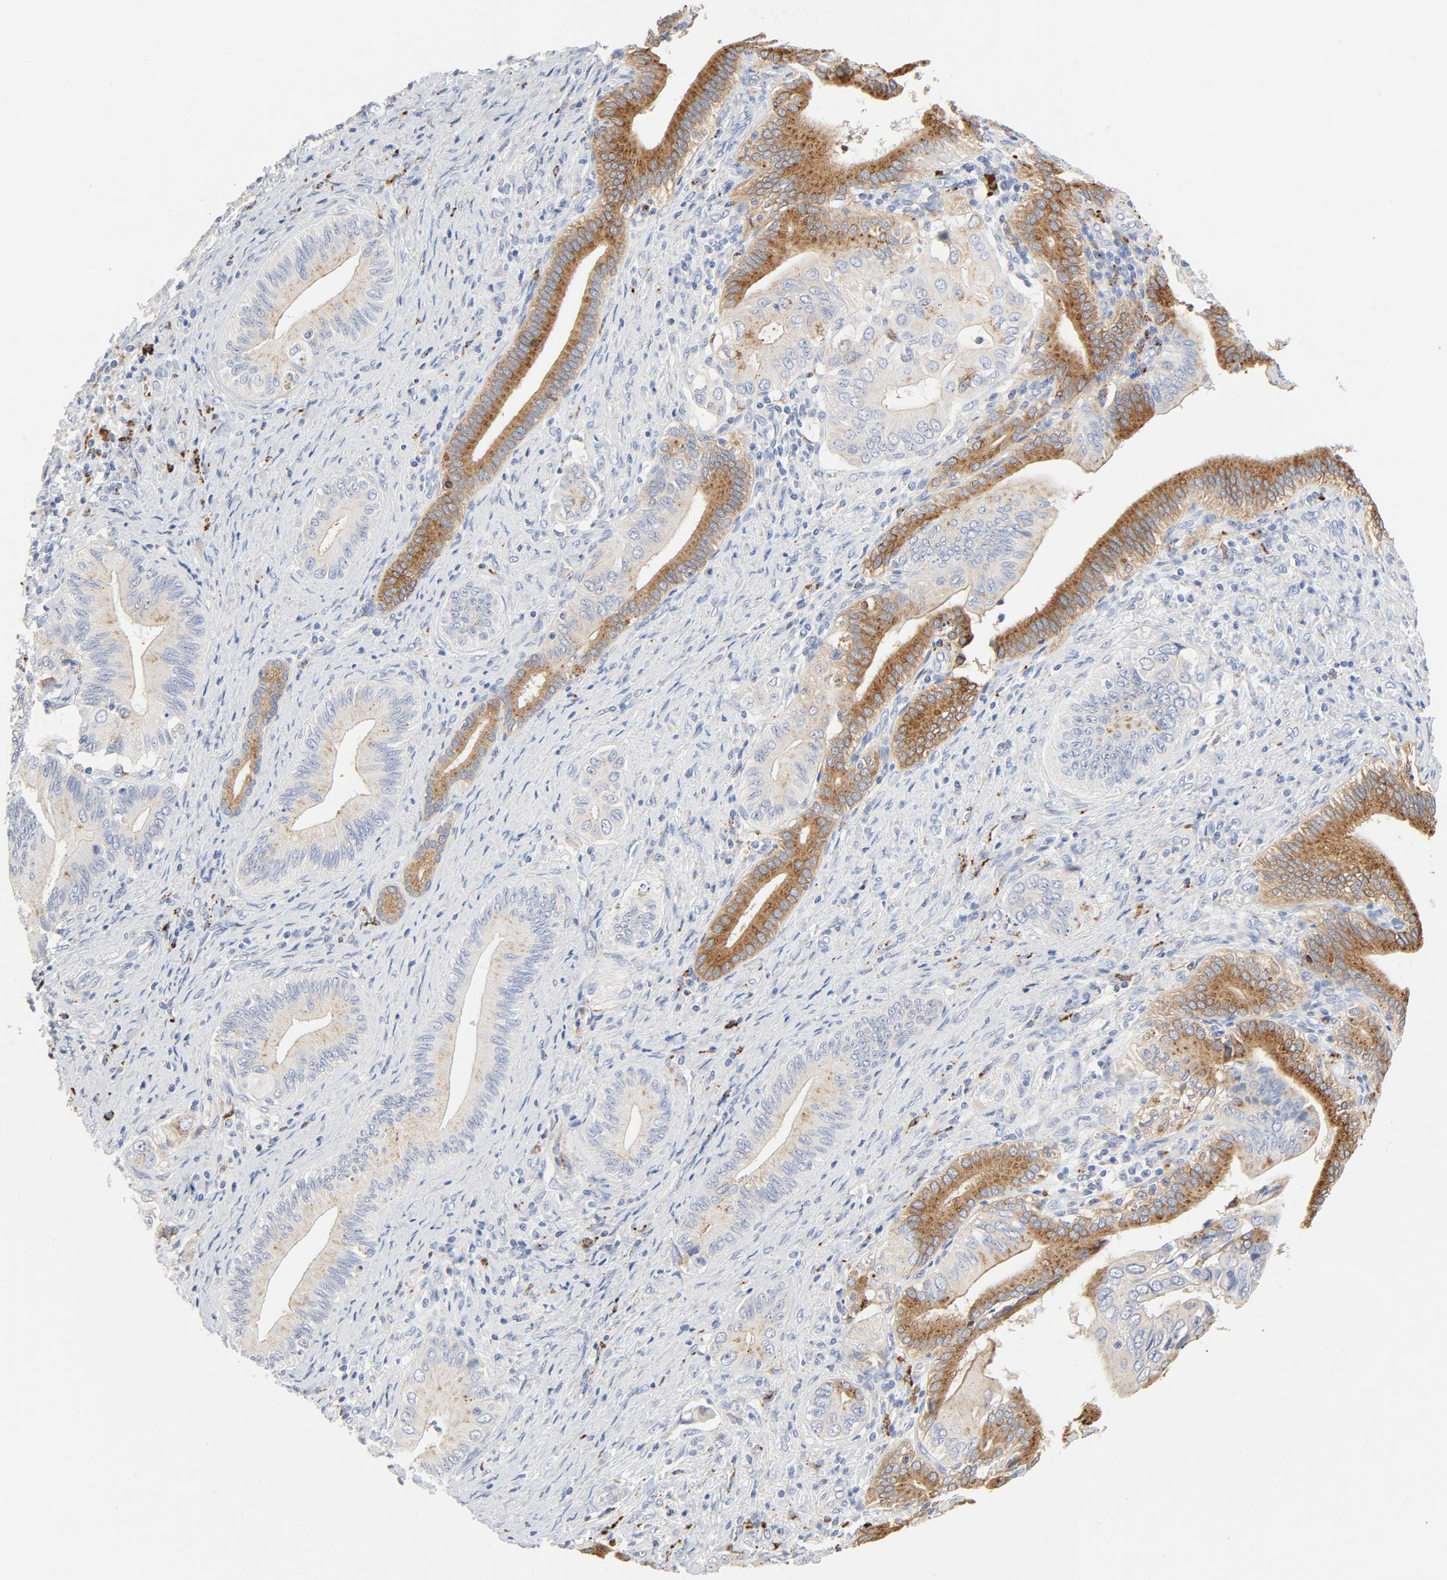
{"staining": {"intensity": "moderate", "quantity": "25%-75%", "location": "cytoplasmic/membranous"}, "tissue": "liver cancer", "cell_type": "Tumor cells", "image_type": "cancer", "snomed": [{"axis": "morphology", "description": "Cholangiocarcinoma"}, {"axis": "topography", "description": "Liver"}], "caption": "DAB (3,3'-diaminobenzidine) immunohistochemical staining of cholangiocarcinoma (liver) reveals moderate cytoplasmic/membranous protein expression in about 25%-75% of tumor cells.", "gene": "MAGEB17", "patient": {"sex": "male", "age": 58}}